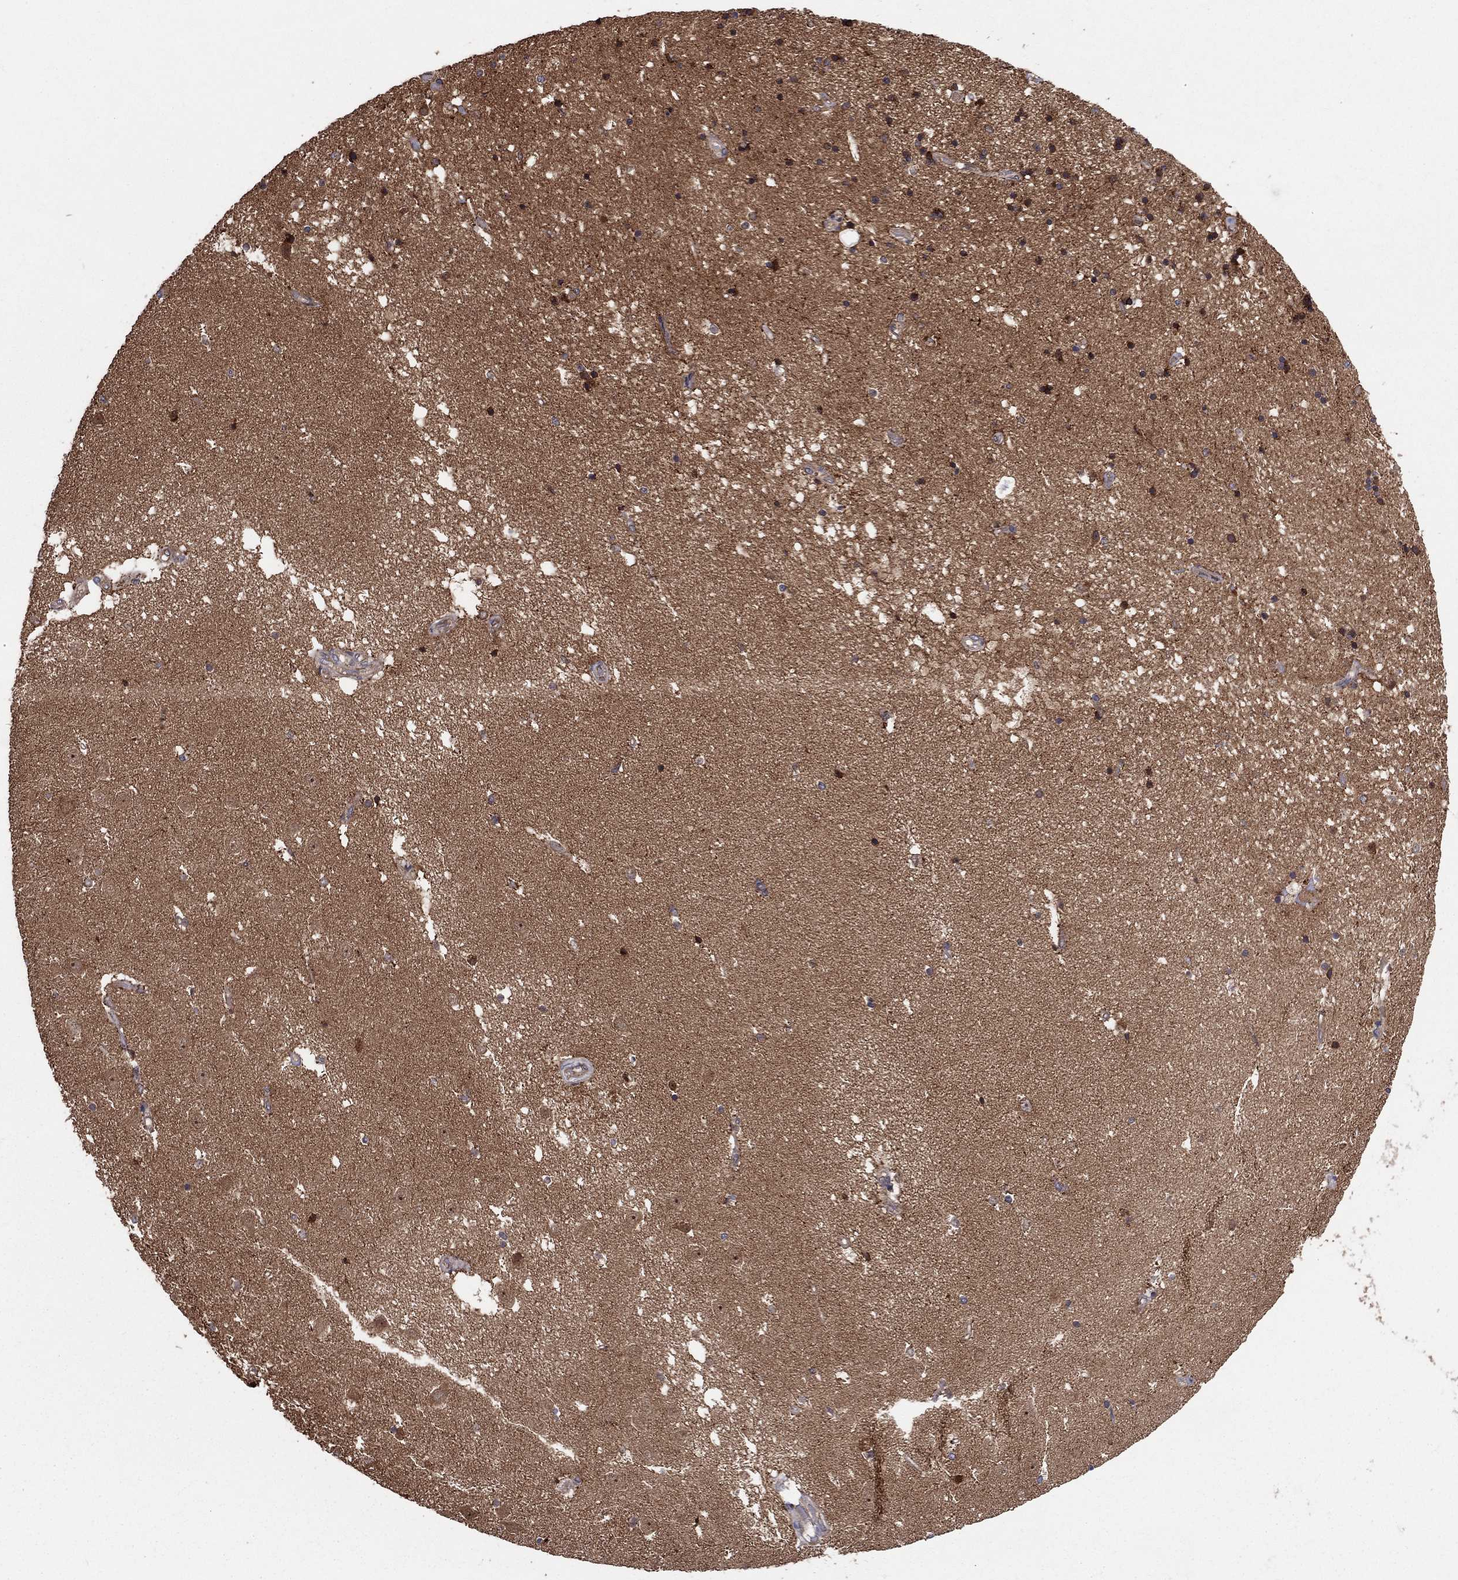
{"staining": {"intensity": "strong", "quantity": "25%-75%", "location": "nuclear"}, "tissue": "hippocampus", "cell_type": "Glial cells", "image_type": "normal", "snomed": [{"axis": "morphology", "description": "Normal tissue, NOS"}, {"axis": "topography", "description": "Hippocampus"}], "caption": "Strong nuclear positivity is present in about 25%-75% of glial cells in normal hippocampus. (brown staining indicates protein expression, while blue staining denotes nuclei).", "gene": "BMERB1", "patient": {"sex": "male", "age": 49}}